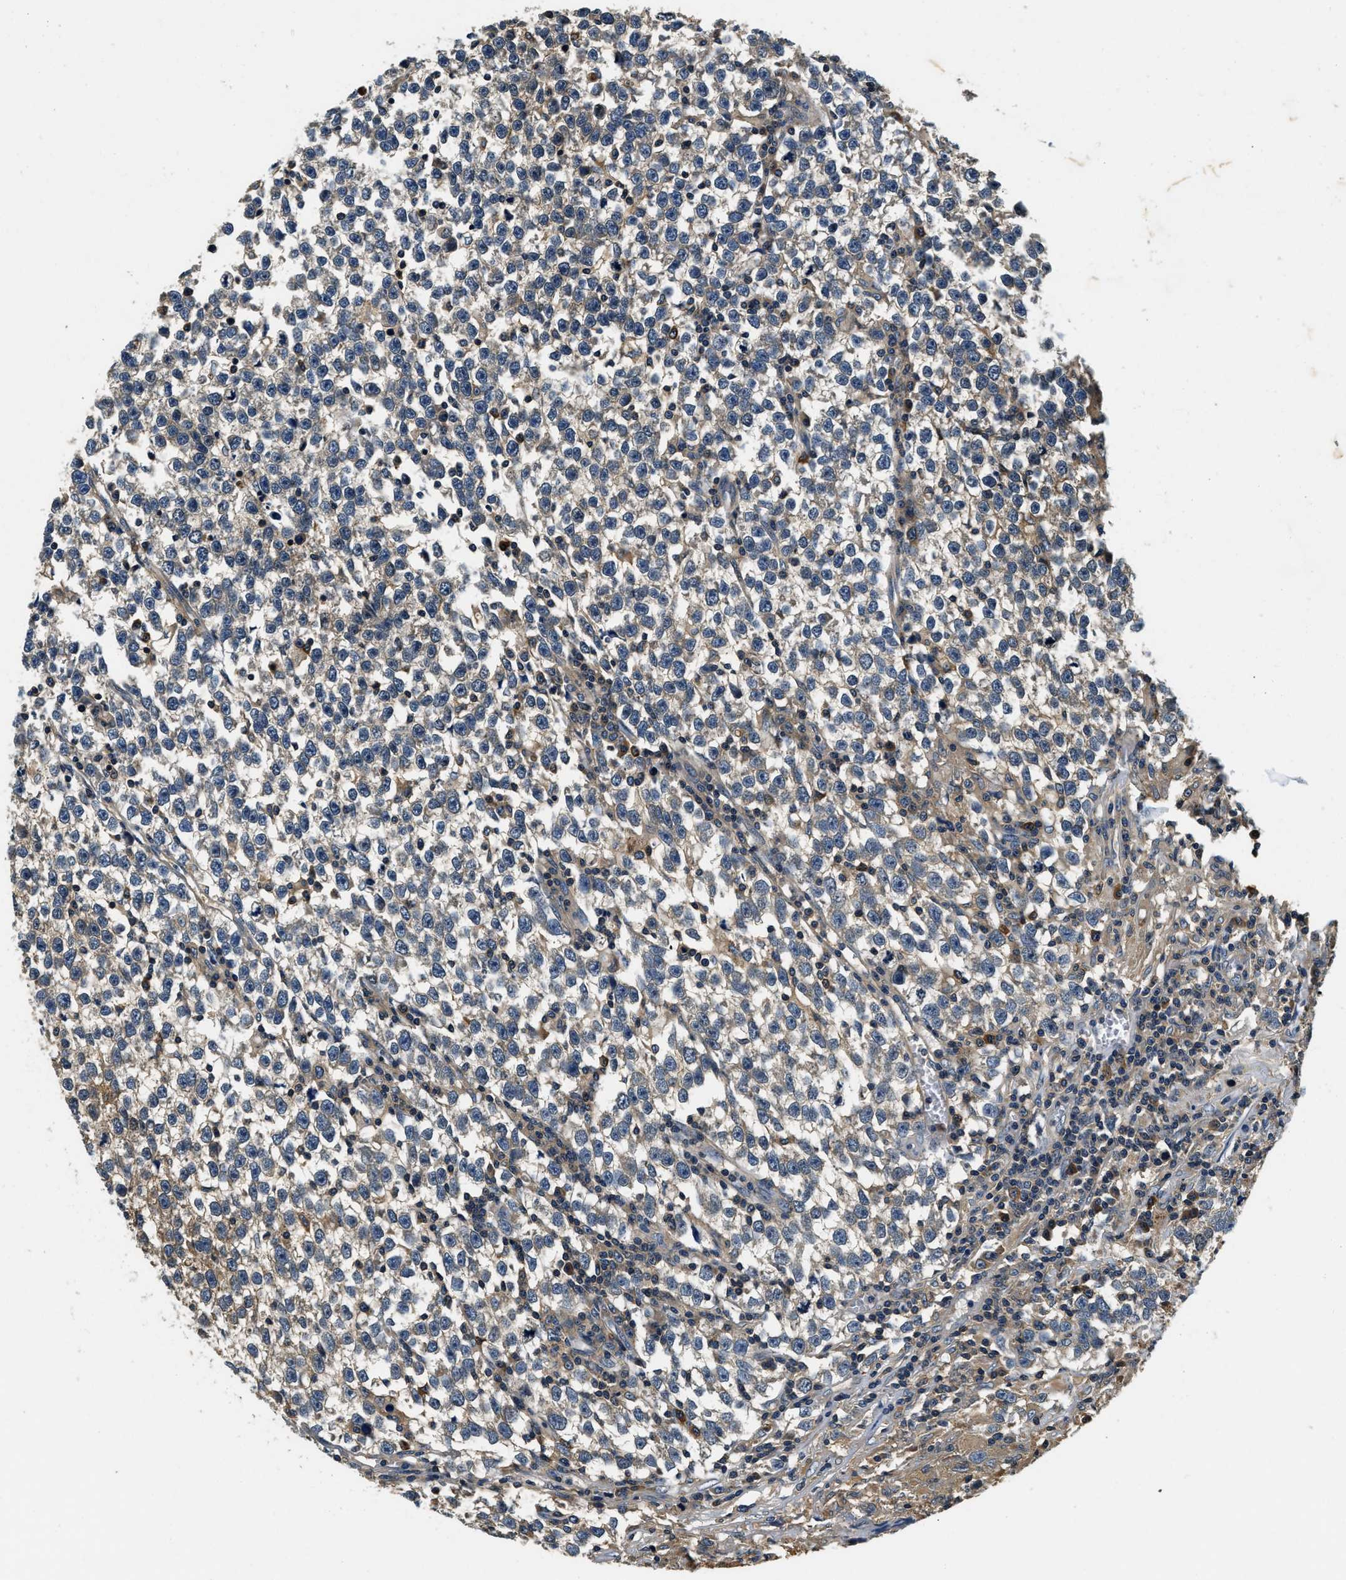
{"staining": {"intensity": "moderate", "quantity": "<25%", "location": "cytoplasmic/membranous"}, "tissue": "testis cancer", "cell_type": "Tumor cells", "image_type": "cancer", "snomed": [{"axis": "morphology", "description": "Normal tissue, NOS"}, {"axis": "morphology", "description": "Seminoma, NOS"}, {"axis": "topography", "description": "Testis"}], "caption": "Seminoma (testis) tissue demonstrates moderate cytoplasmic/membranous staining in approximately <25% of tumor cells (DAB (3,3'-diaminobenzidine) = brown stain, brightfield microscopy at high magnification).", "gene": "RESF1", "patient": {"sex": "male", "age": 43}}